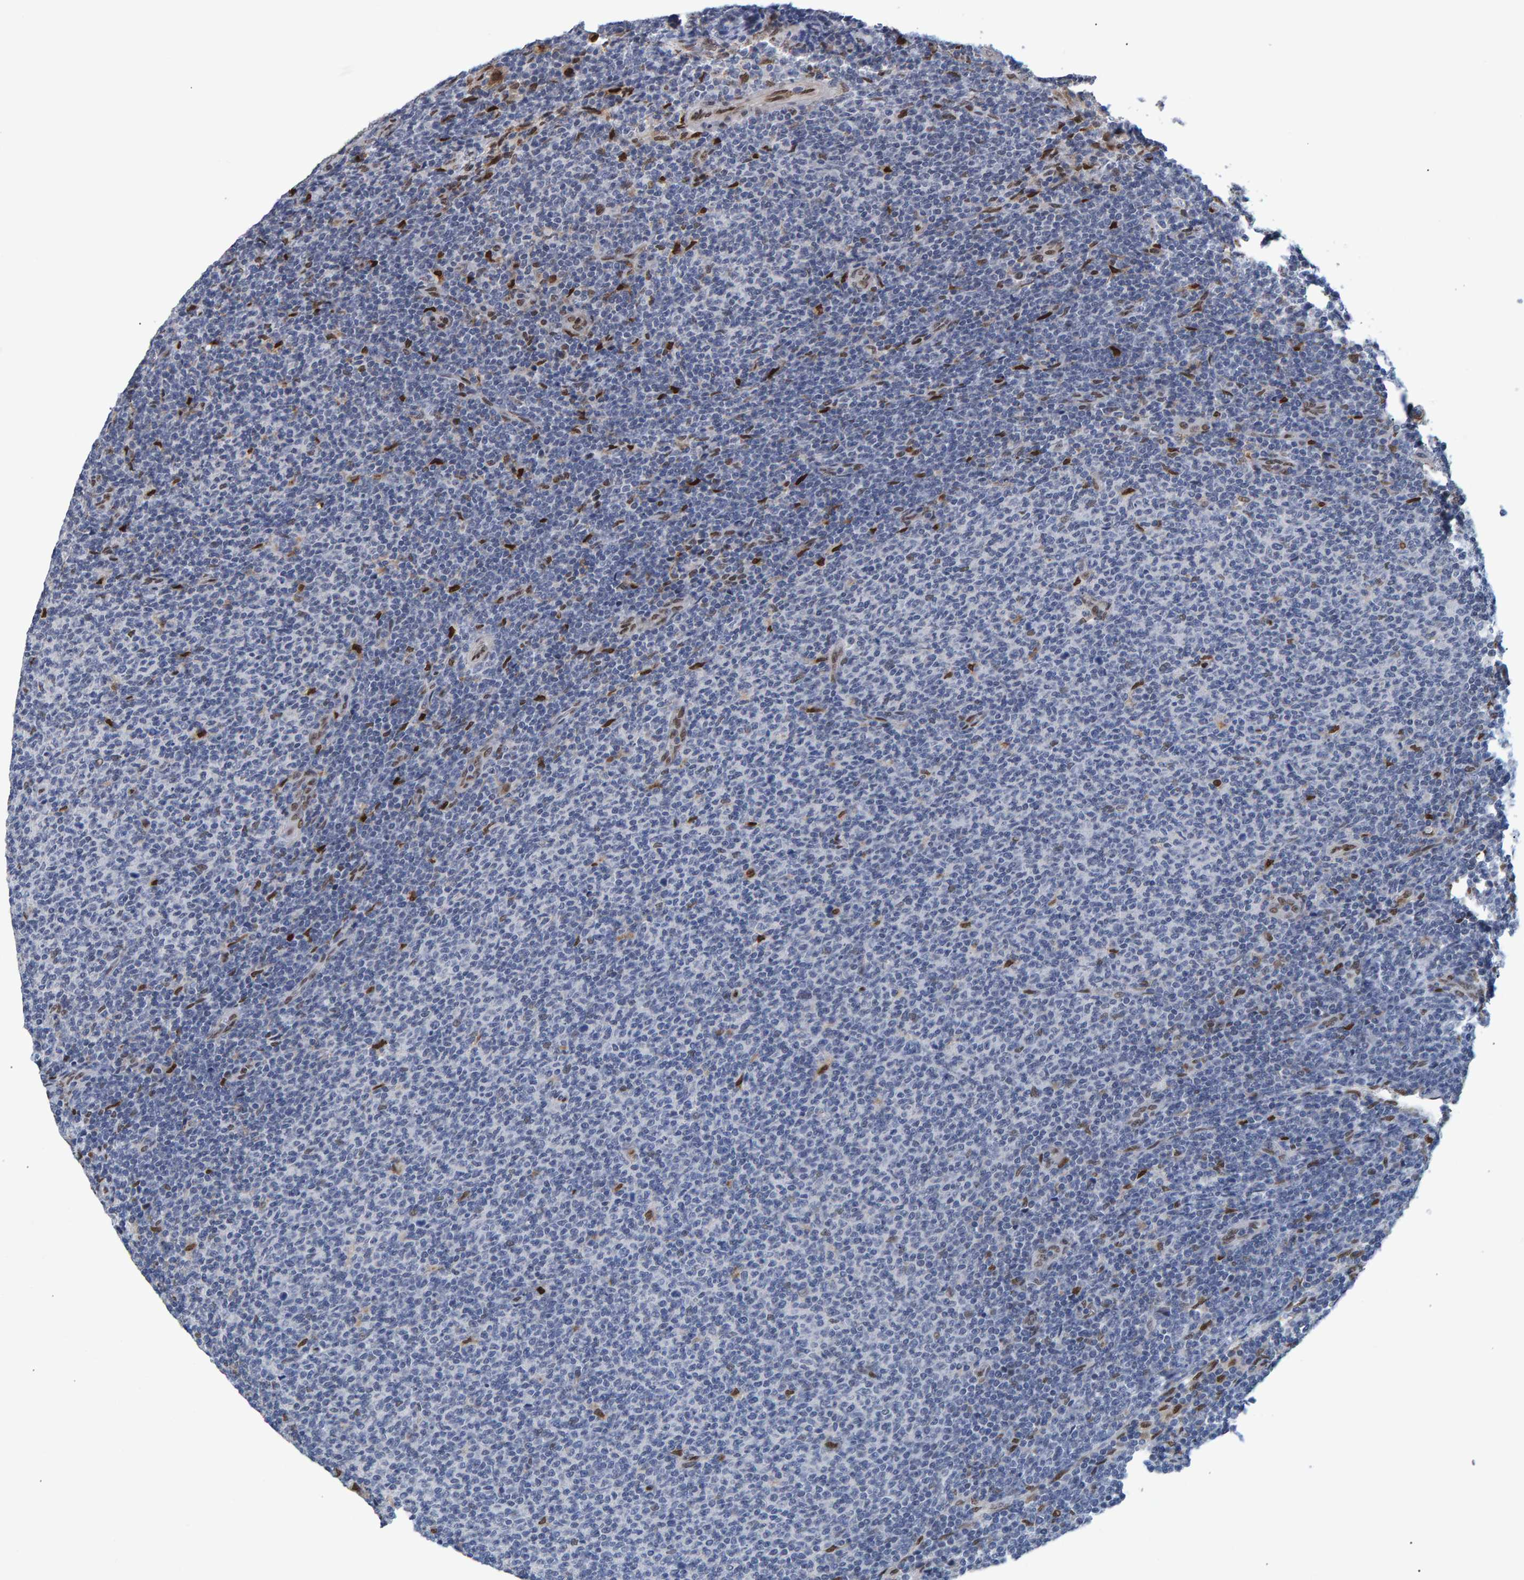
{"staining": {"intensity": "negative", "quantity": "none", "location": "none"}, "tissue": "lymphoma", "cell_type": "Tumor cells", "image_type": "cancer", "snomed": [{"axis": "morphology", "description": "Malignant lymphoma, non-Hodgkin's type, Low grade"}, {"axis": "topography", "description": "Lymph node"}], "caption": "Low-grade malignant lymphoma, non-Hodgkin's type stained for a protein using IHC displays no positivity tumor cells.", "gene": "QKI", "patient": {"sex": "male", "age": 66}}